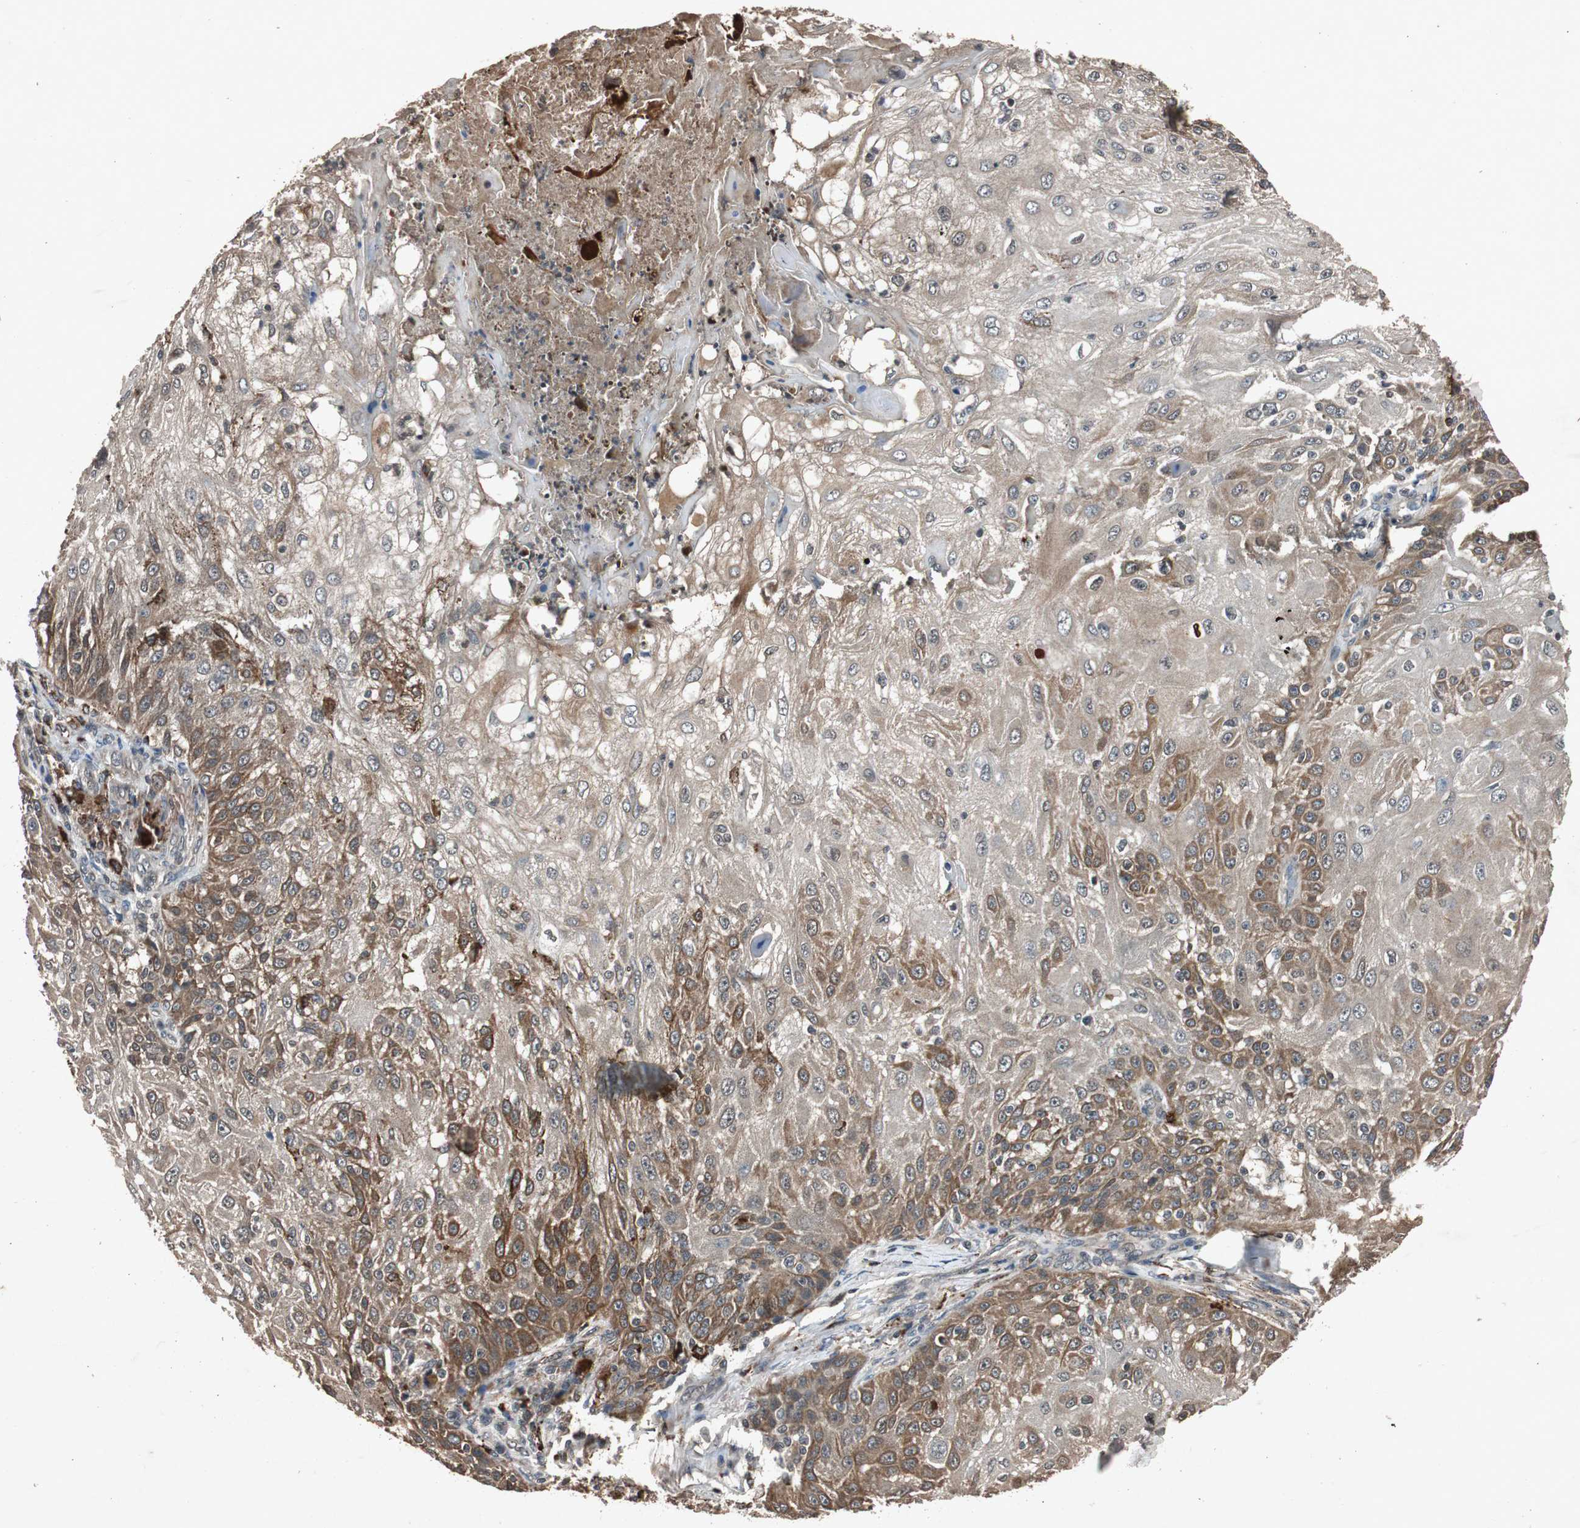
{"staining": {"intensity": "moderate", "quantity": "25%-75%", "location": "cytoplasmic/membranous"}, "tissue": "skin cancer", "cell_type": "Tumor cells", "image_type": "cancer", "snomed": [{"axis": "morphology", "description": "Normal tissue, NOS"}, {"axis": "morphology", "description": "Squamous cell carcinoma, NOS"}, {"axis": "topography", "description": "Skin"}], "caption": "This is a histology image of IHC staining of squamous cell carcinoma (skin), which shows moderate positivity in the cytoplasmic/membranous of tumor cells.", "gene": "SLIT2", "patient": {"sex": "female", "age": 83}}